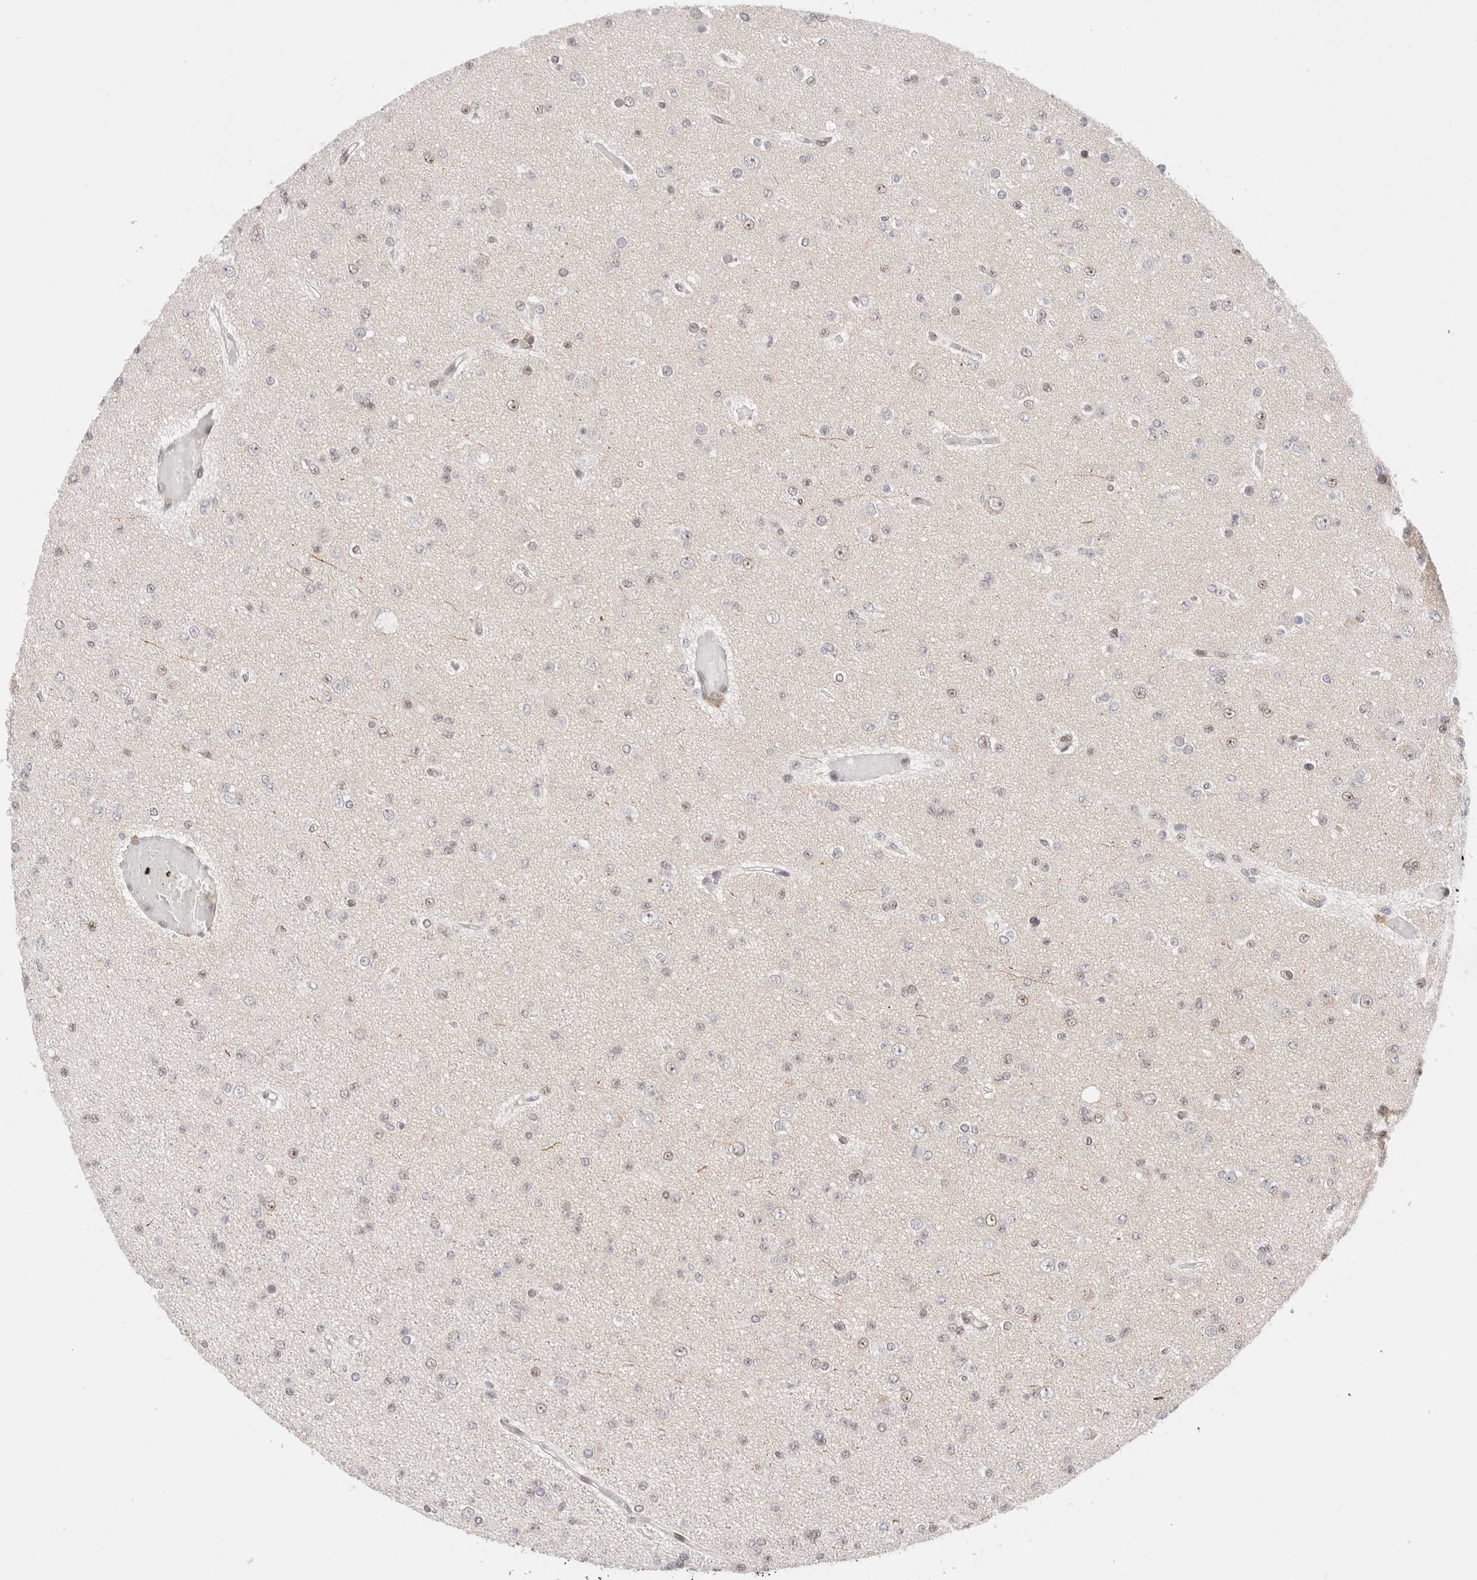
{"staining": {"intensity": "negative", "quantity": "none", "location": "none"}, "tissue": "glioma", "cell_type": "Tumor cells", "image_type": "cancer", "snomed": [{"axis": "morphology", "description": "Glioma, malignant, Low grade"}, {"axis": "topography", "description": "Brain"}], "caption": "This is an immunohistochemistry histopathology image of human malignant glioma (low-grade). There is no positivity in tumor cells.", "gene": "GATAD2A", "patient": {"sex": "female", "age": 22}}